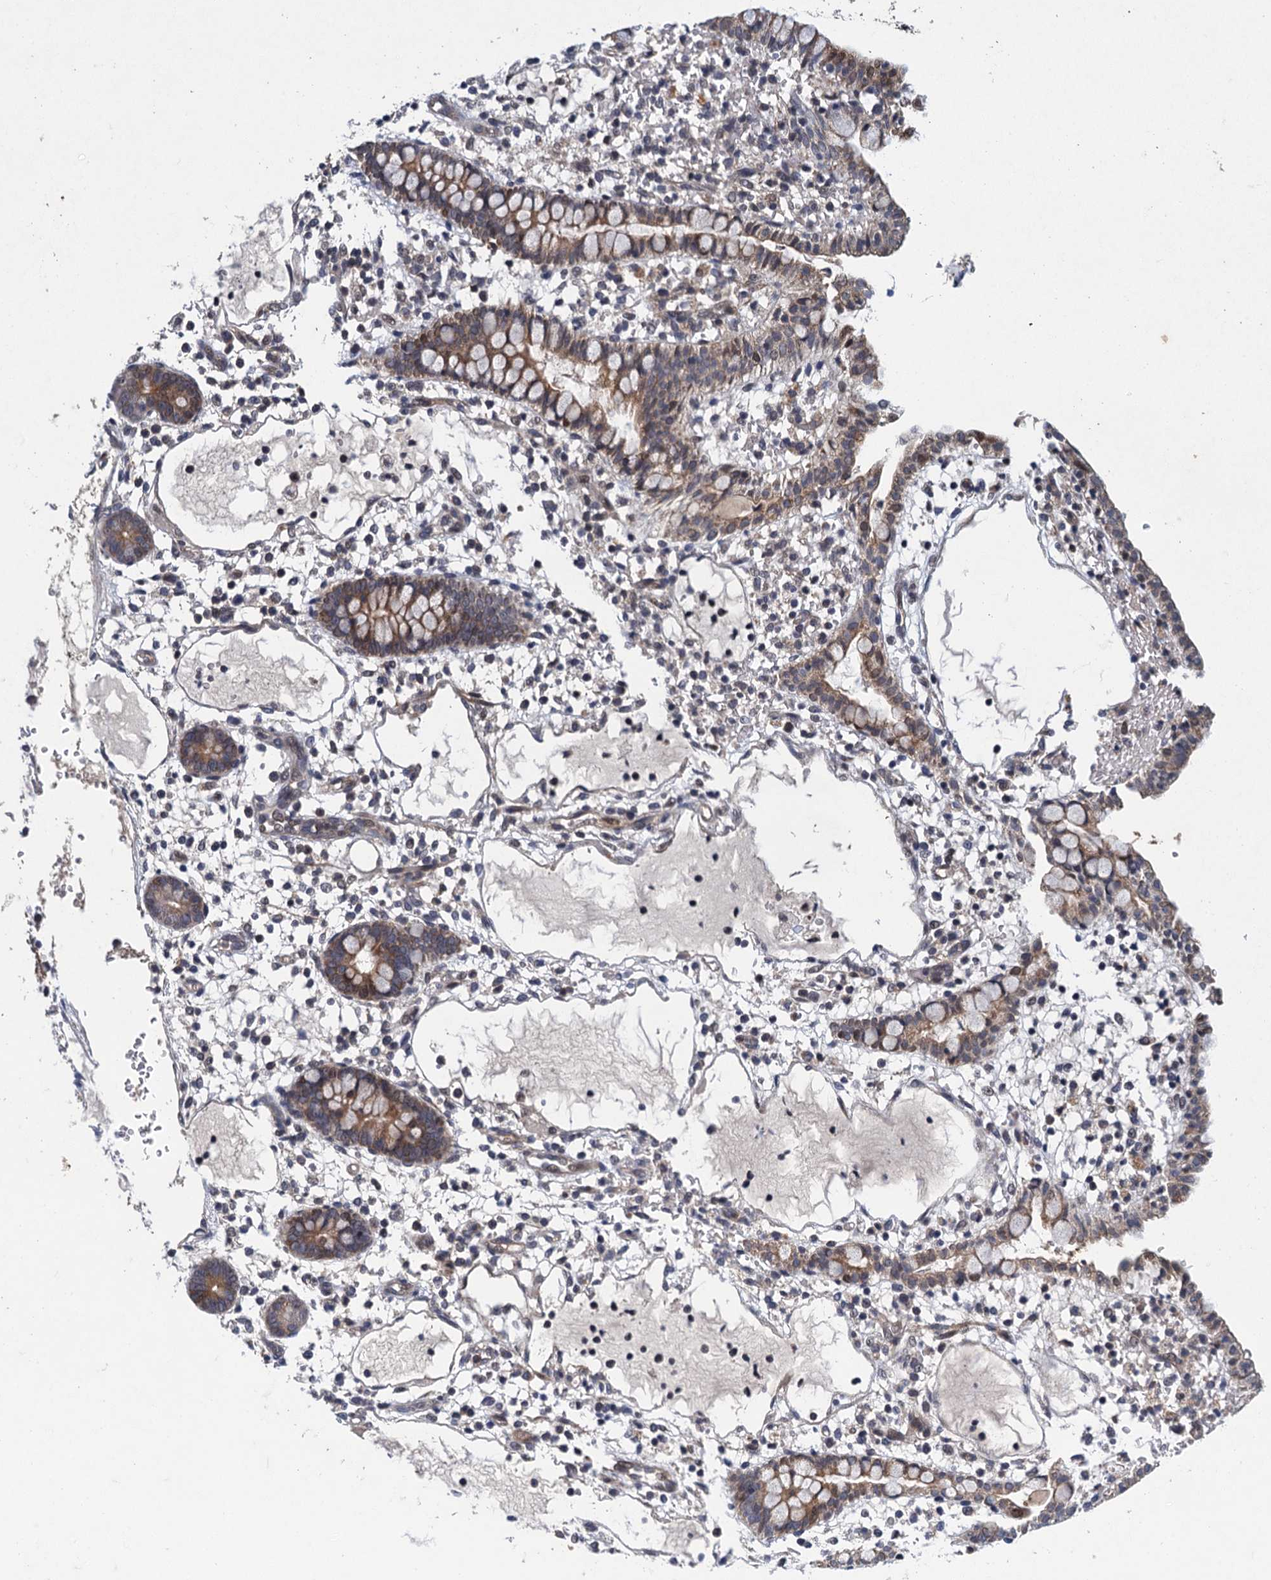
{"staining": {"intensity": "moderate", "quantity": ">75%", "location": "cytoplasmic/membranous"}, "tissue": "small intestine", "cell_type": "Glandular cells", "image_type": "normal", "snomed": [{"axis": "morphology", "description": "Normal tissue, NOS"}, {"axis": "morphology", "description": "Developmental malformation"}, {"axis": "topography", "description": "Small intestine"}], "caption": "Human small intestine stained with a brown dye exhibits moderate cytoplasmic/membranous positive expression in about >75% of glandular cells.", "gene": "MDM1", "patient": {"sex": "male"}}